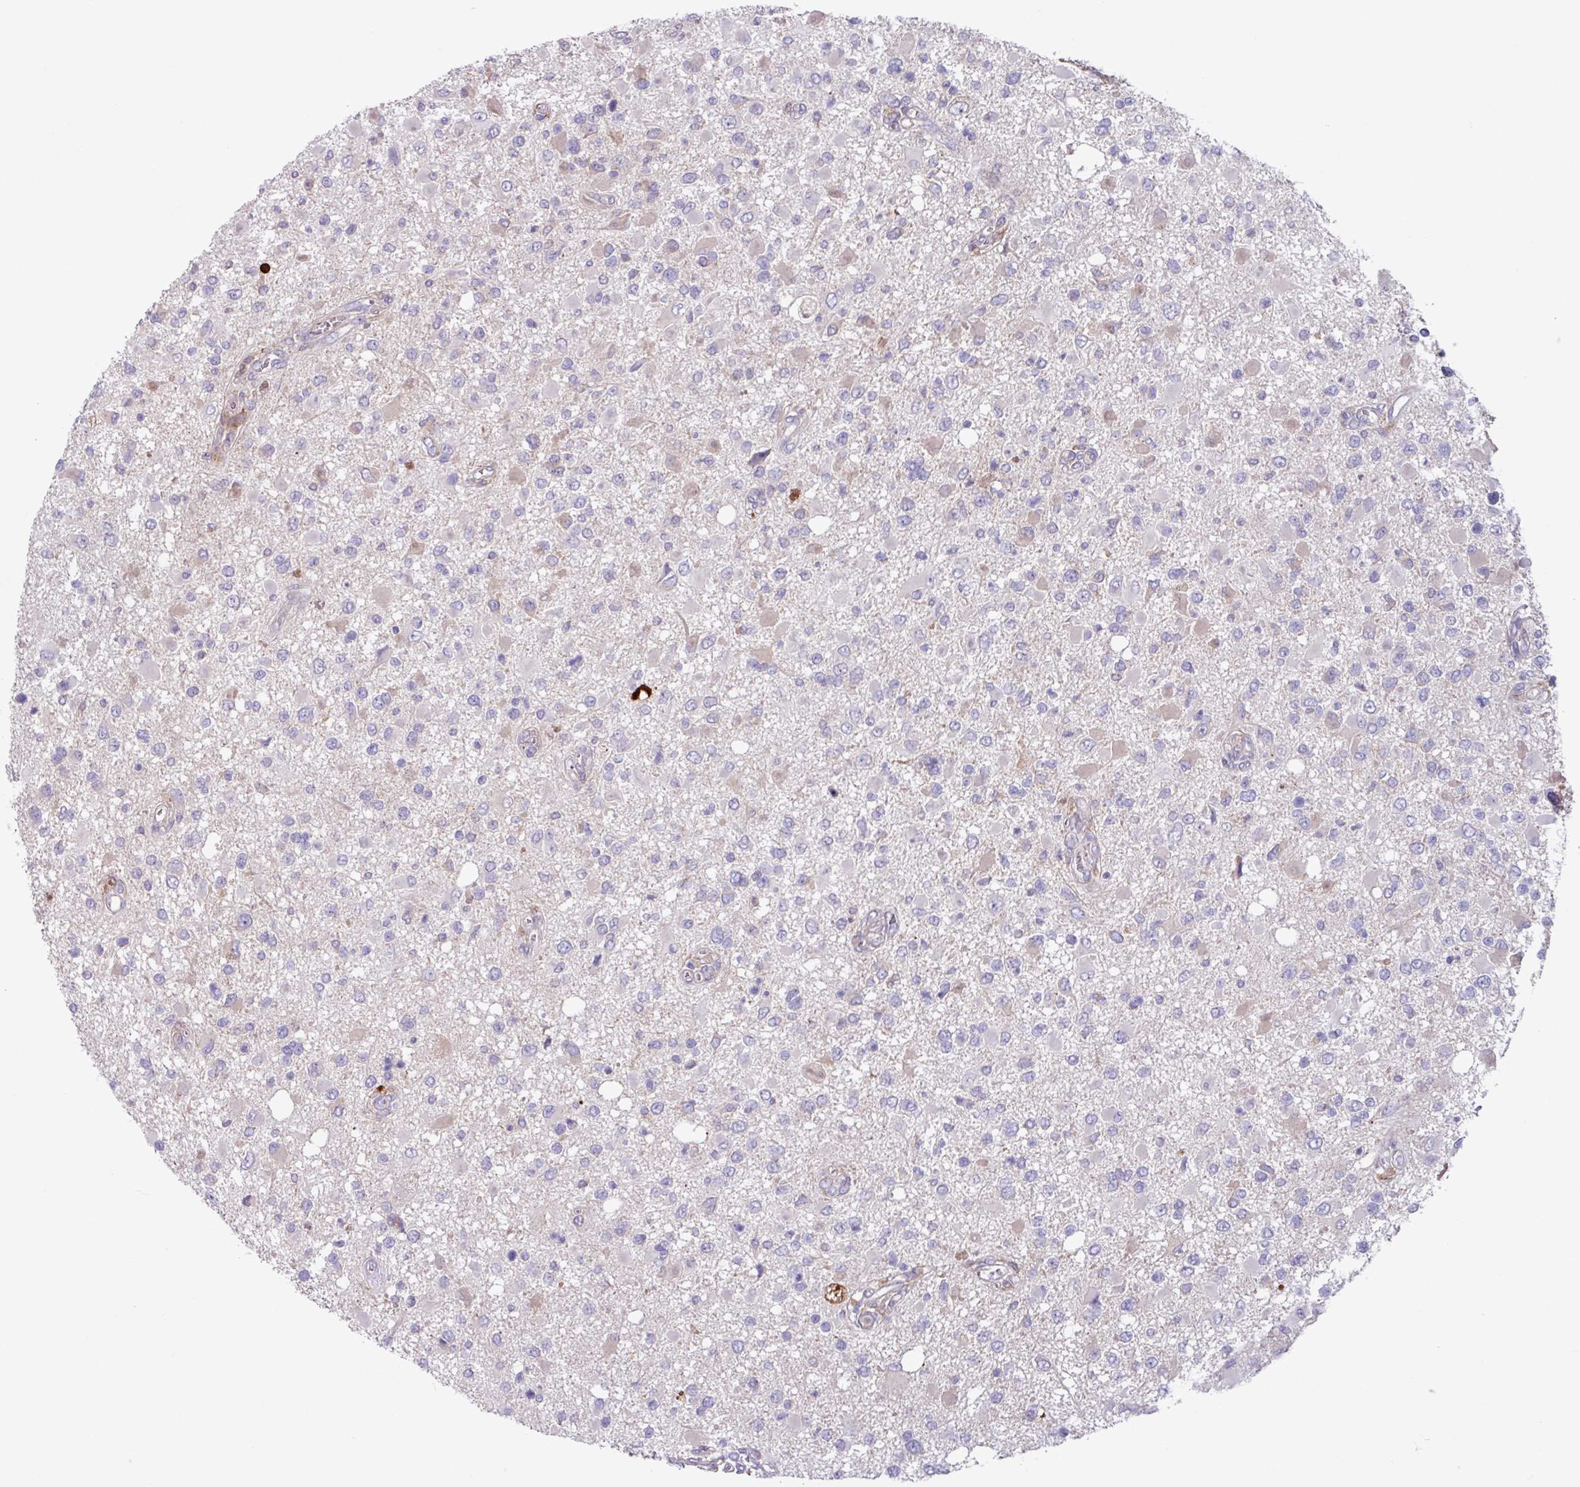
{"staining": {"intensity": "negative", "quantity": "none", "location": "none"}, "tissue": "glioma", "cell_type": "Tumor cells", "image_type": "cancer", "snomed": [{"axis": "morphology", "description": "Glioma, malignant, High grade"}, {"axis": "topography", "description": "Brain"}], "caption": "The histopathology image displays no staining of tumor cells in glioma.", "gene": "IQCJ", "patient": {"sex": "male", "age": 53}}